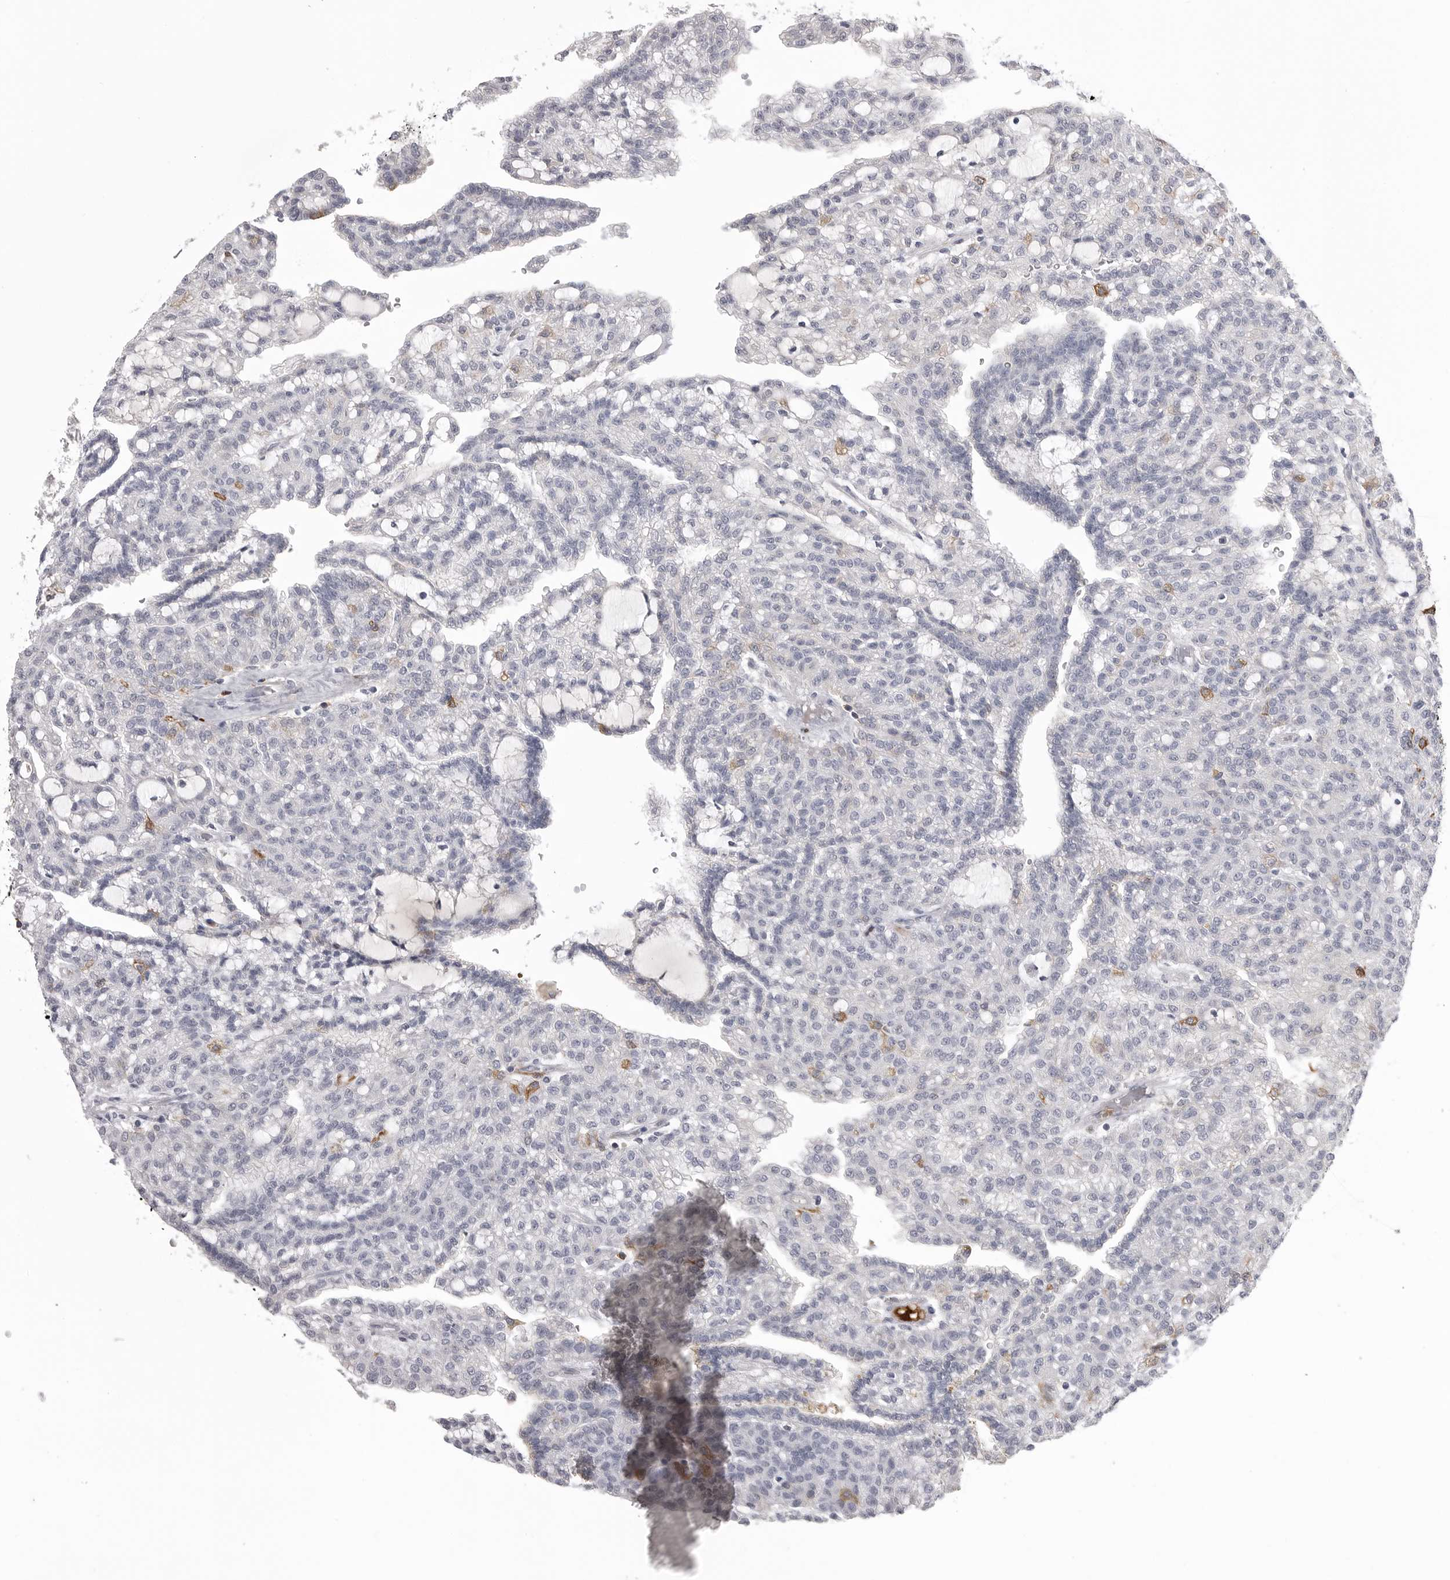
{"staining": {"intensity": "weak", "quantity": "<25%", "location": "cytoplasmic/membranous"}, "tissue": "renal cancer", "cell_type": "Tumor cells", "image_type": "cancer", "snomed": [{"axis": "morphology", "description": "Adenocarcinoma, NOS"}, {"axis": "topography", "description": "Kidney"}], "caption": "IHC micrograph of renal cancer stained for a protein (brown), which demonstrates no expression in tumor cells. Brightfield microscopy of immunohistochemistry (IHC) stained with DAB (3,3'-diaminobenzidine) (brown) and hematoxylin (blue), captured at high magnification.", "gene": "SERPING1", "patient": {"sex": "male", "age": 63}}